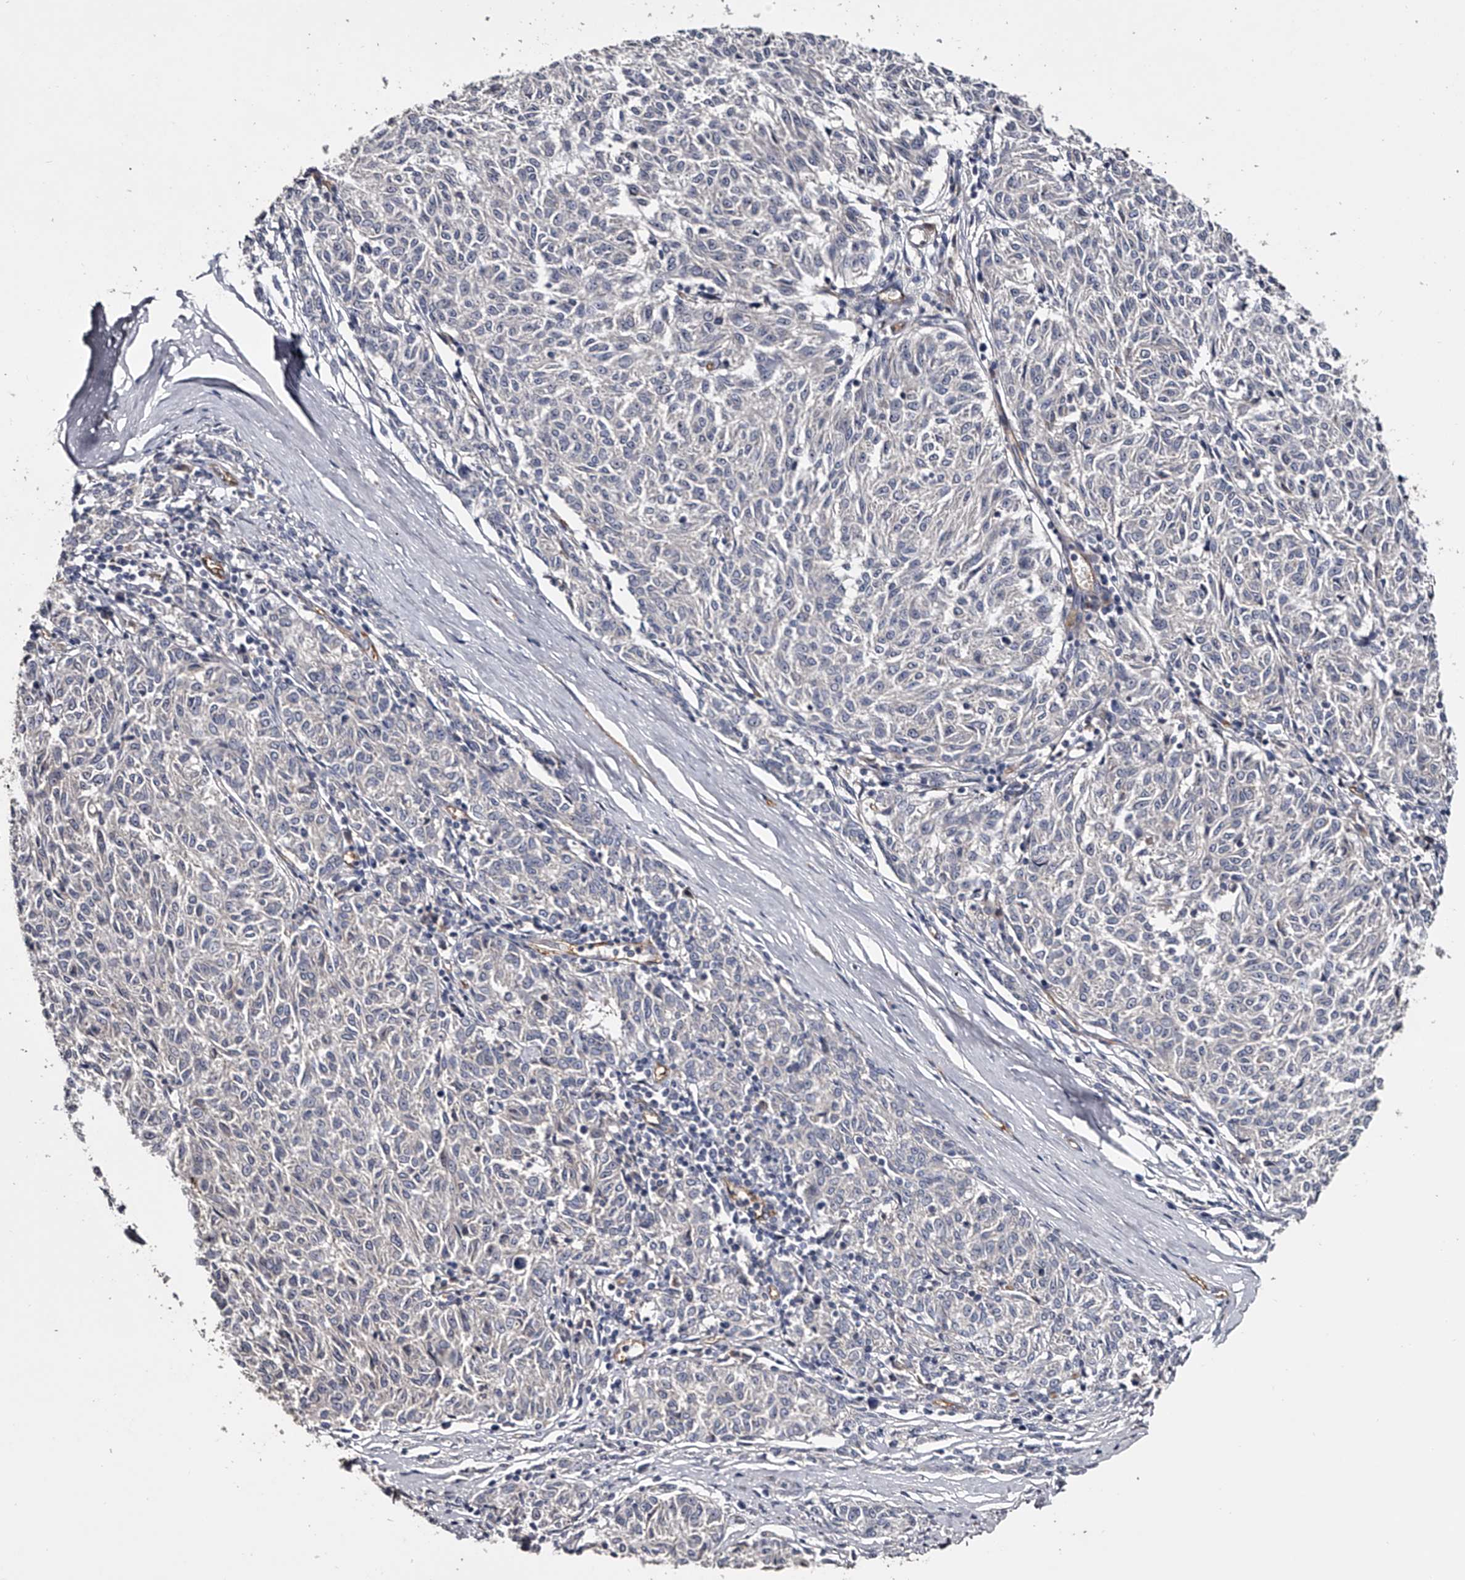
{"staining": {"intensity": "negative", "quantity": "none", "location": "none"}, "tissue": "melanoma", "cell_type": "Tumor cells", "image_type": "cancer", "snomed": [{"axis": "morphology", "description": "Malignant melanoma, NOS"}, {"axis": "topography", "description": "Skin"}], "caption": "Tumor cells are negative for brown protein staining in melanoma.", "gene": "MDN1", "patient": {"sex": "female", "age": 72}}